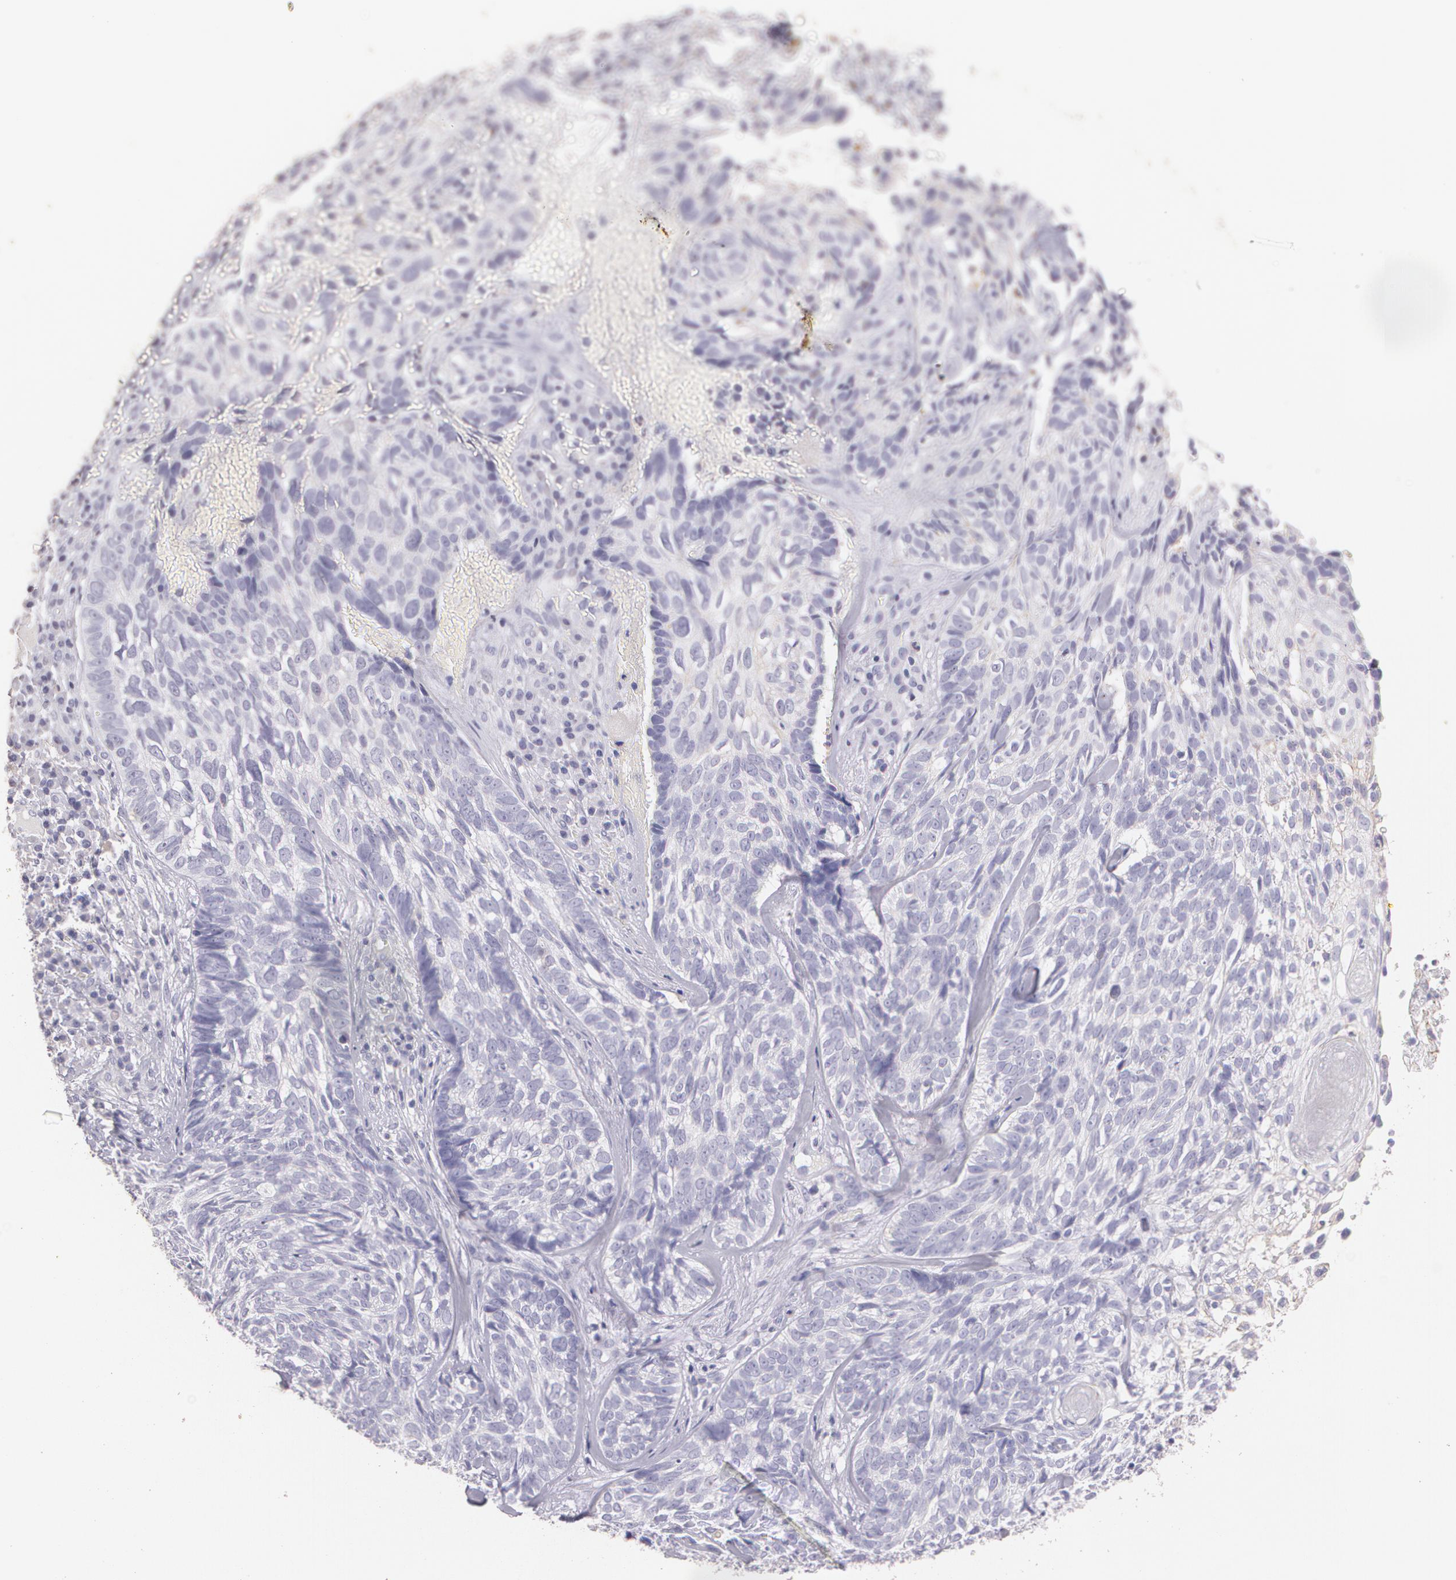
{"staining": {"intensity": "negative", "quantity": "none", "location": "none"}, "tissue": "skin cancer", "cell_type": "Tumor cells", "image_type": "cancer", "snomed": [{"axis": "morphology", "description": "Basal cell carcinoma"}, {"axis": "topography", "description": "Skin"}], "caption": "Skin basal cell carcinoma stained for a protein using IHC reveals no staining tumor cells.", "gene": "TGFBR1", "patient": {"sex": "male", "age": 72}}